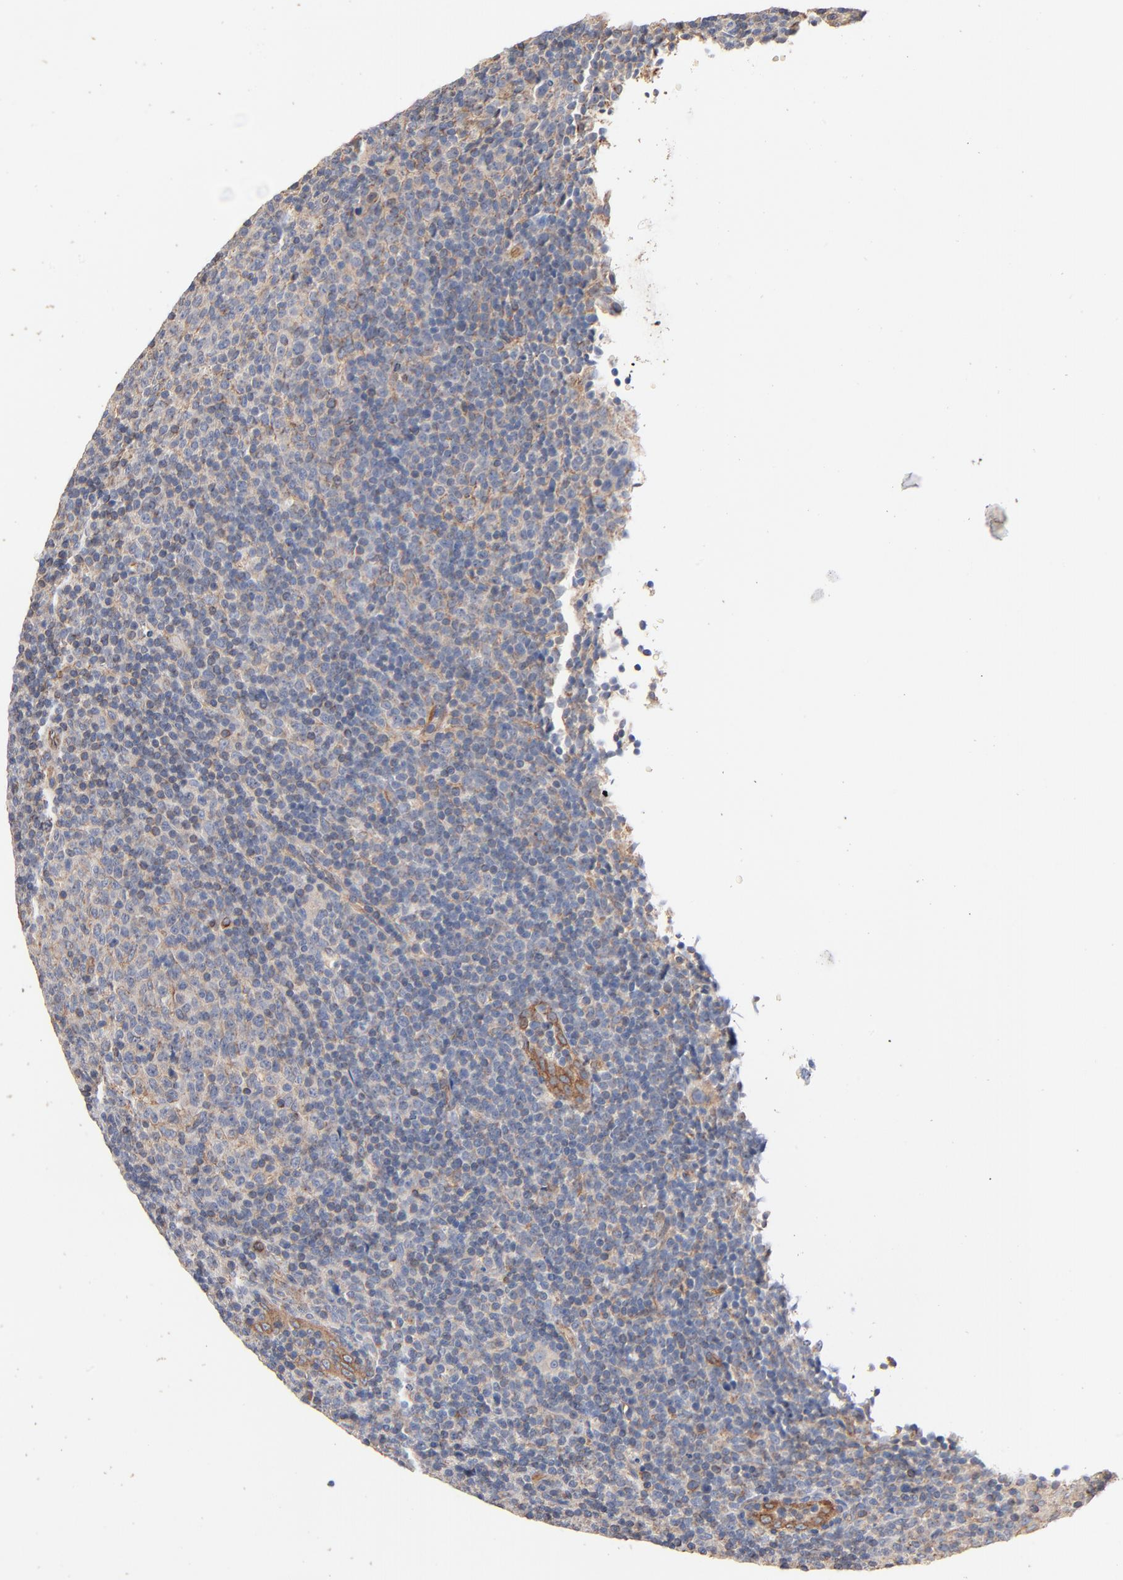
{"staining": {"intensity": "negative", "quantity": "none", "location": "none"}, "tissue": "lymphoma", "cell_type": "Tumor cells", "image_type": "cancer", "snomed": [{"axis": "morphology", "description": "Malignant lymphoma, non-Hodgkin's type, Low grade"}, {"axis": "topography", "description": "Lymph node"}], "caption": "There is no significant positivity in tumor cells of low-grade malignant lymphoma, non-Hodgkin's type.", "gene": "ABCD4", "patient": {"sex": "male", "age": 70}}